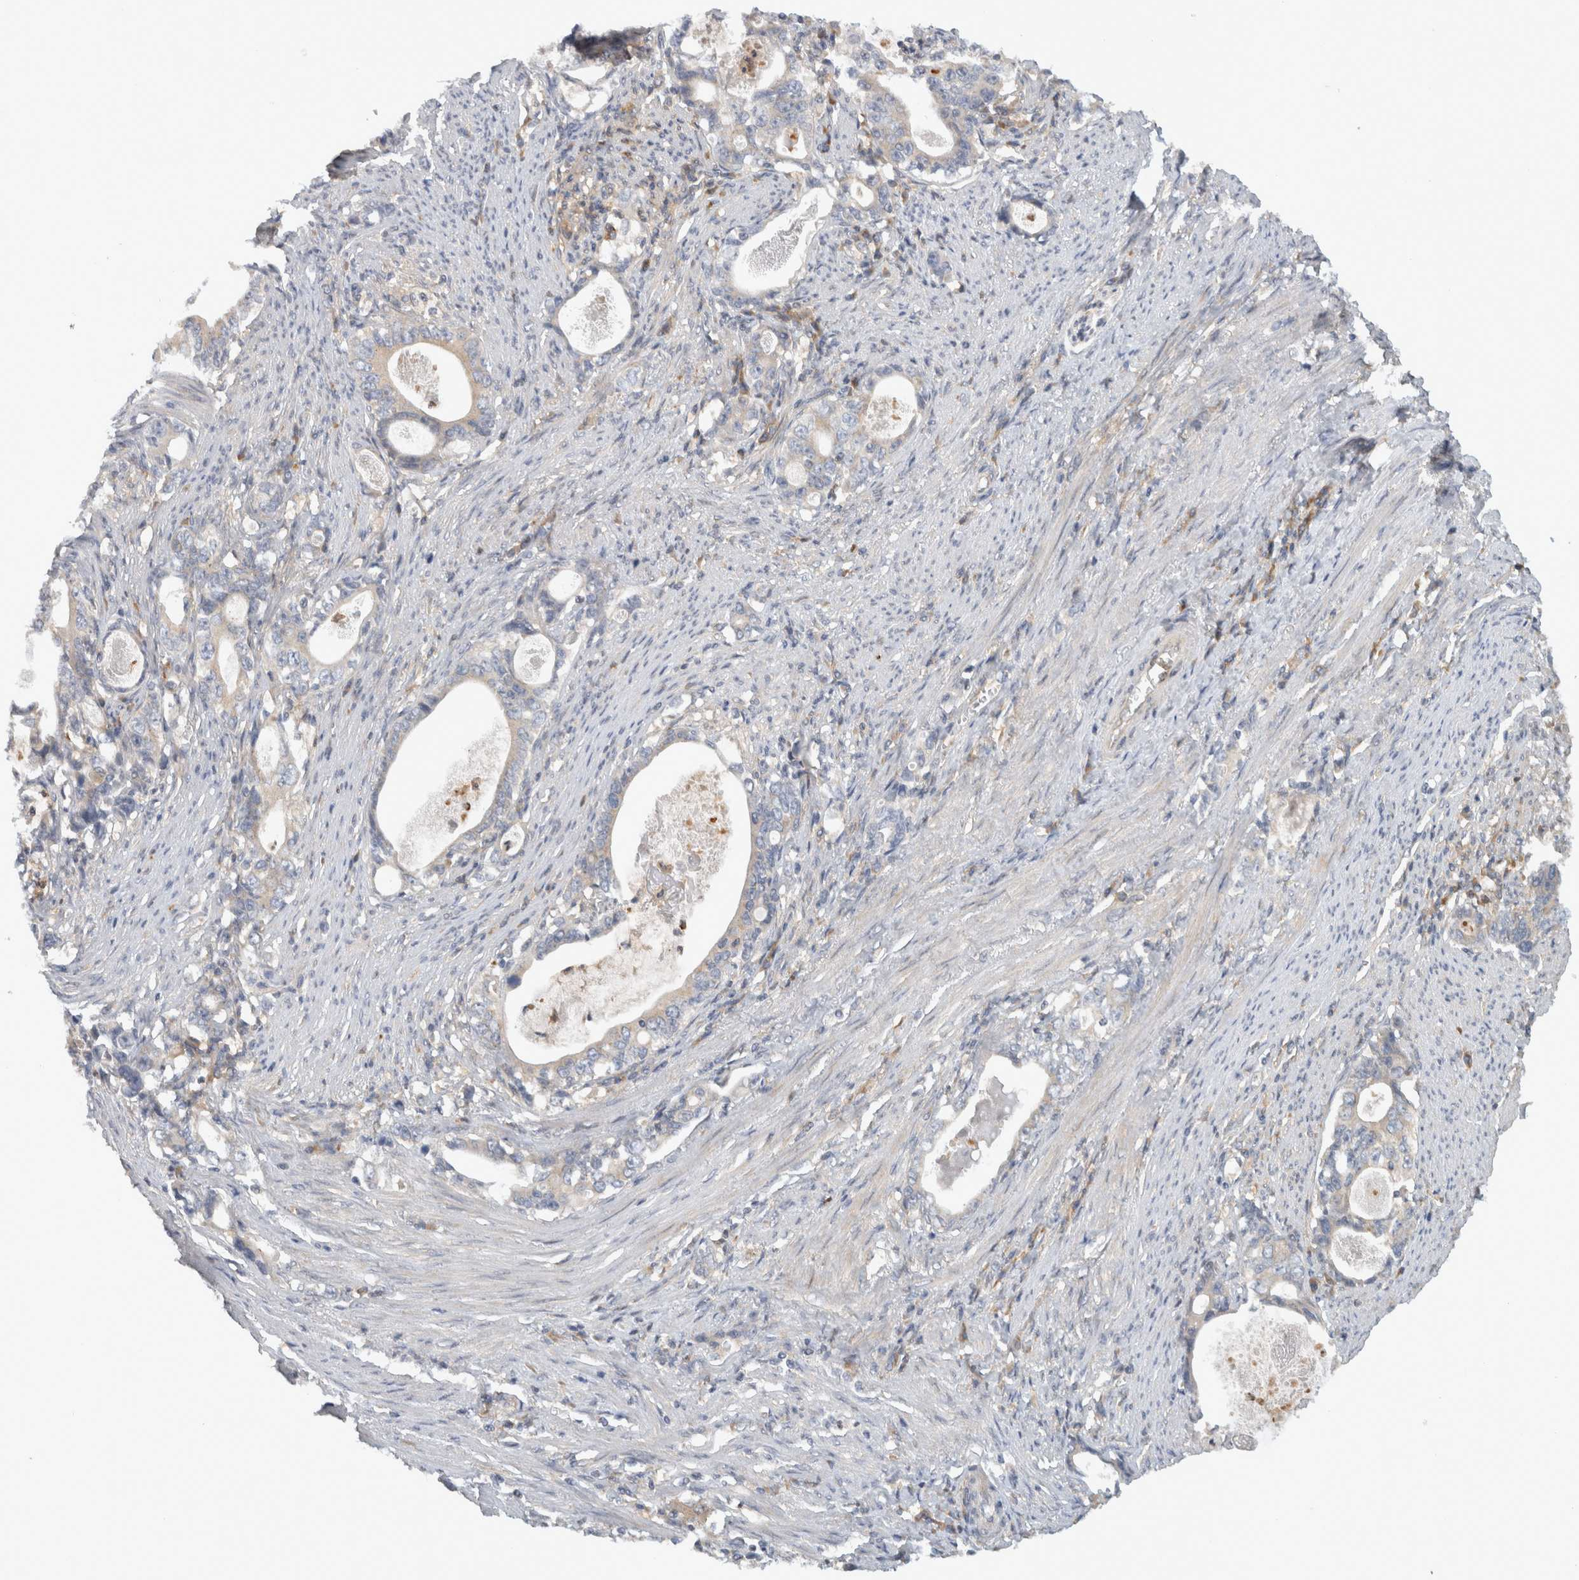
{"staining": {"intensity": "negative", "quantity": "none", "location": "none"}, "tissue": "stomach cancer", "cell_type": "Tumor cells", "image_type": "cancer", "snomed": [{"axis": "morphology", "description": "Adenocarcinoma, NOS"}, {"axis": "topography", "description": "Stomach, lower"}], "caption": "Stomach cancer stained for a protein using immunohistochemistry shows no staining tumor cells.", "gene": "VEPH1", "patient": {"sex": "female", "age": 72}}